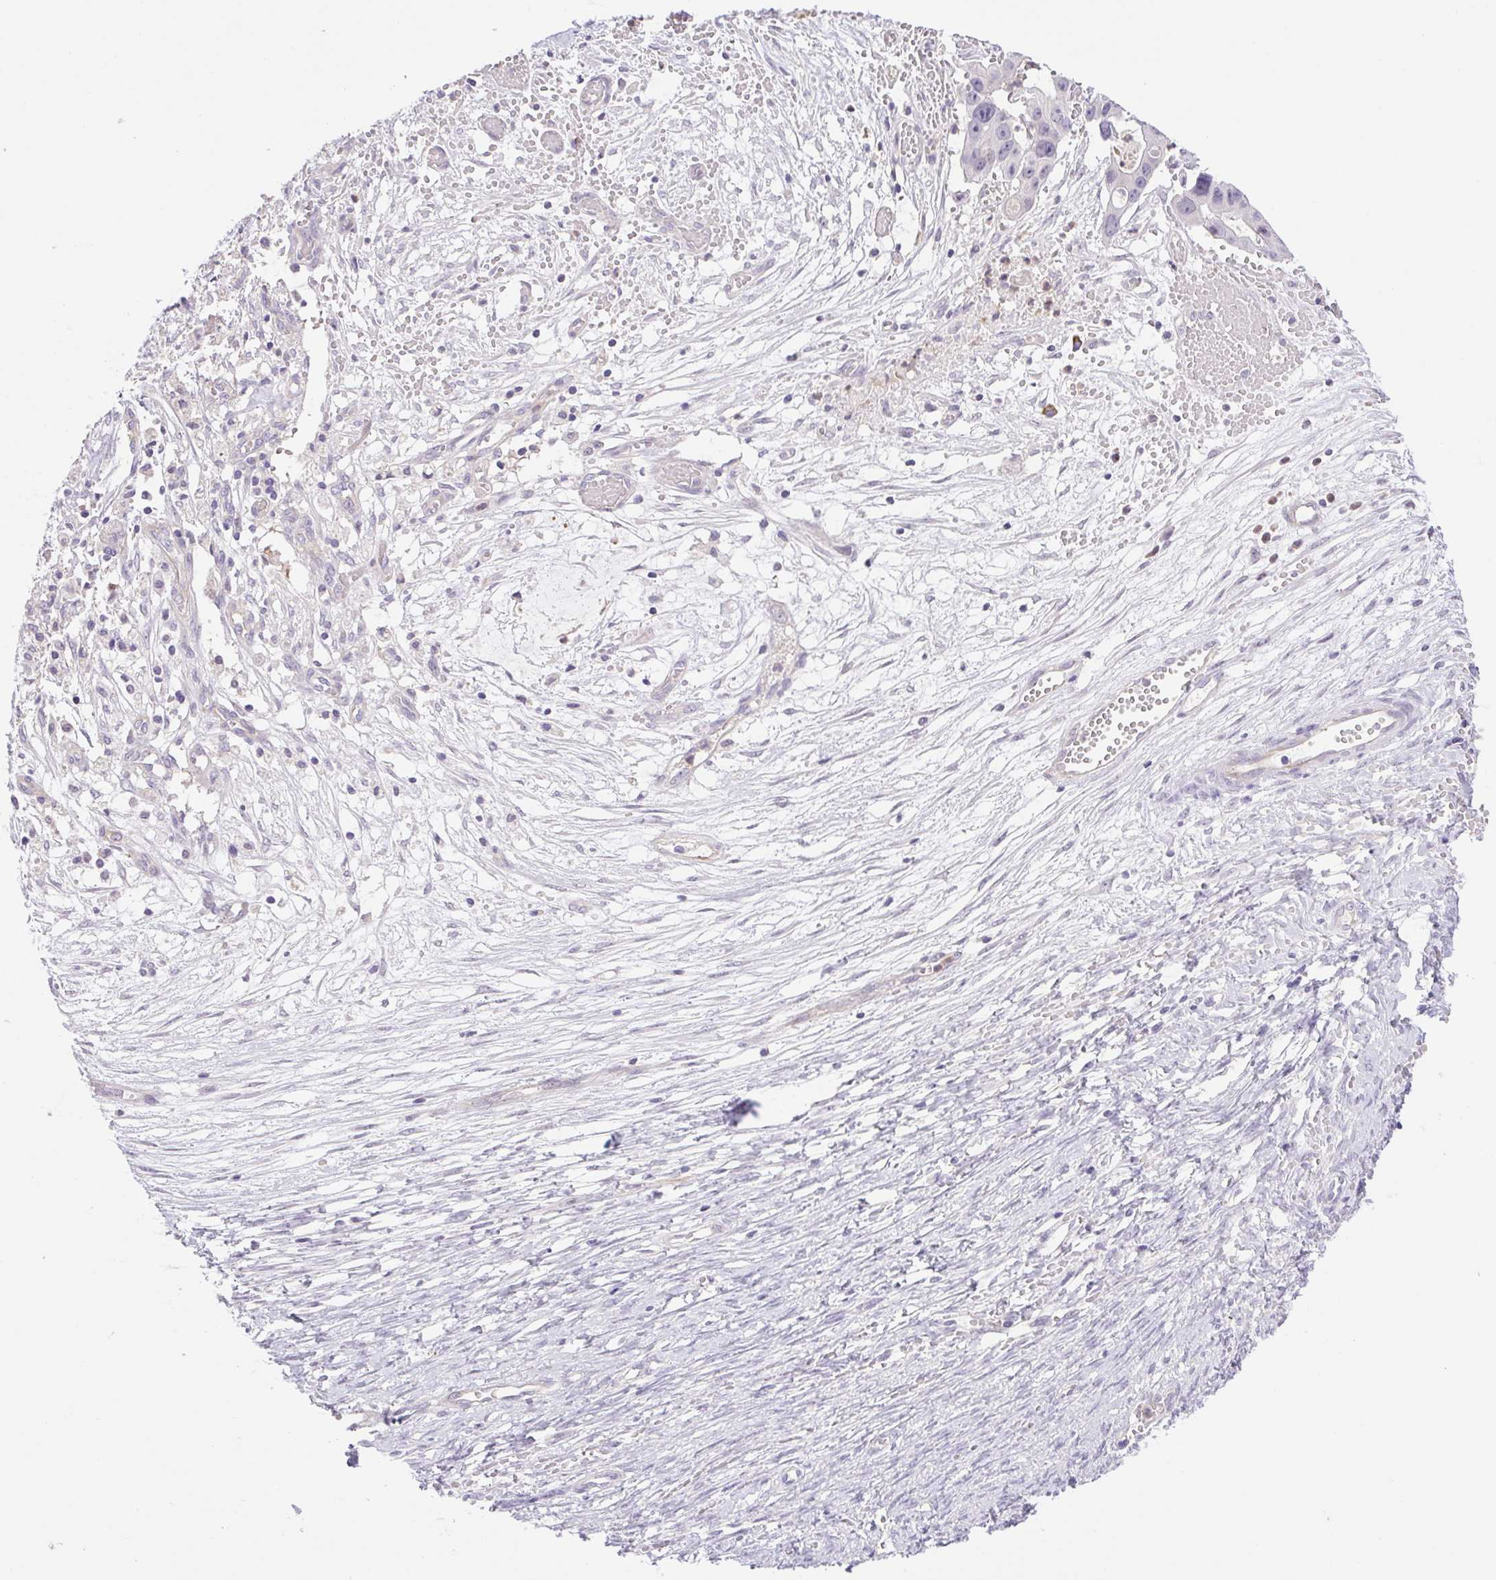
{"staining": {"intensity": "negative", "quantity": "none", "location": "none"}, "tissue": "ovarian cancer", "cell_type": "Tumor cells", "image_type": "cancer", "snomed": [{"axis": "morphology", "description": "Cystadenocarcinoma, serous, NOS"}, {"axis": "topography", "description": "Ovary"}], "caption": "A photomicrograph of ovarian cancer stained for a protein shows no brown staining in tumor cells.", "gene": "FAM177B", "patient": {"sex": "female", "age": 56}}